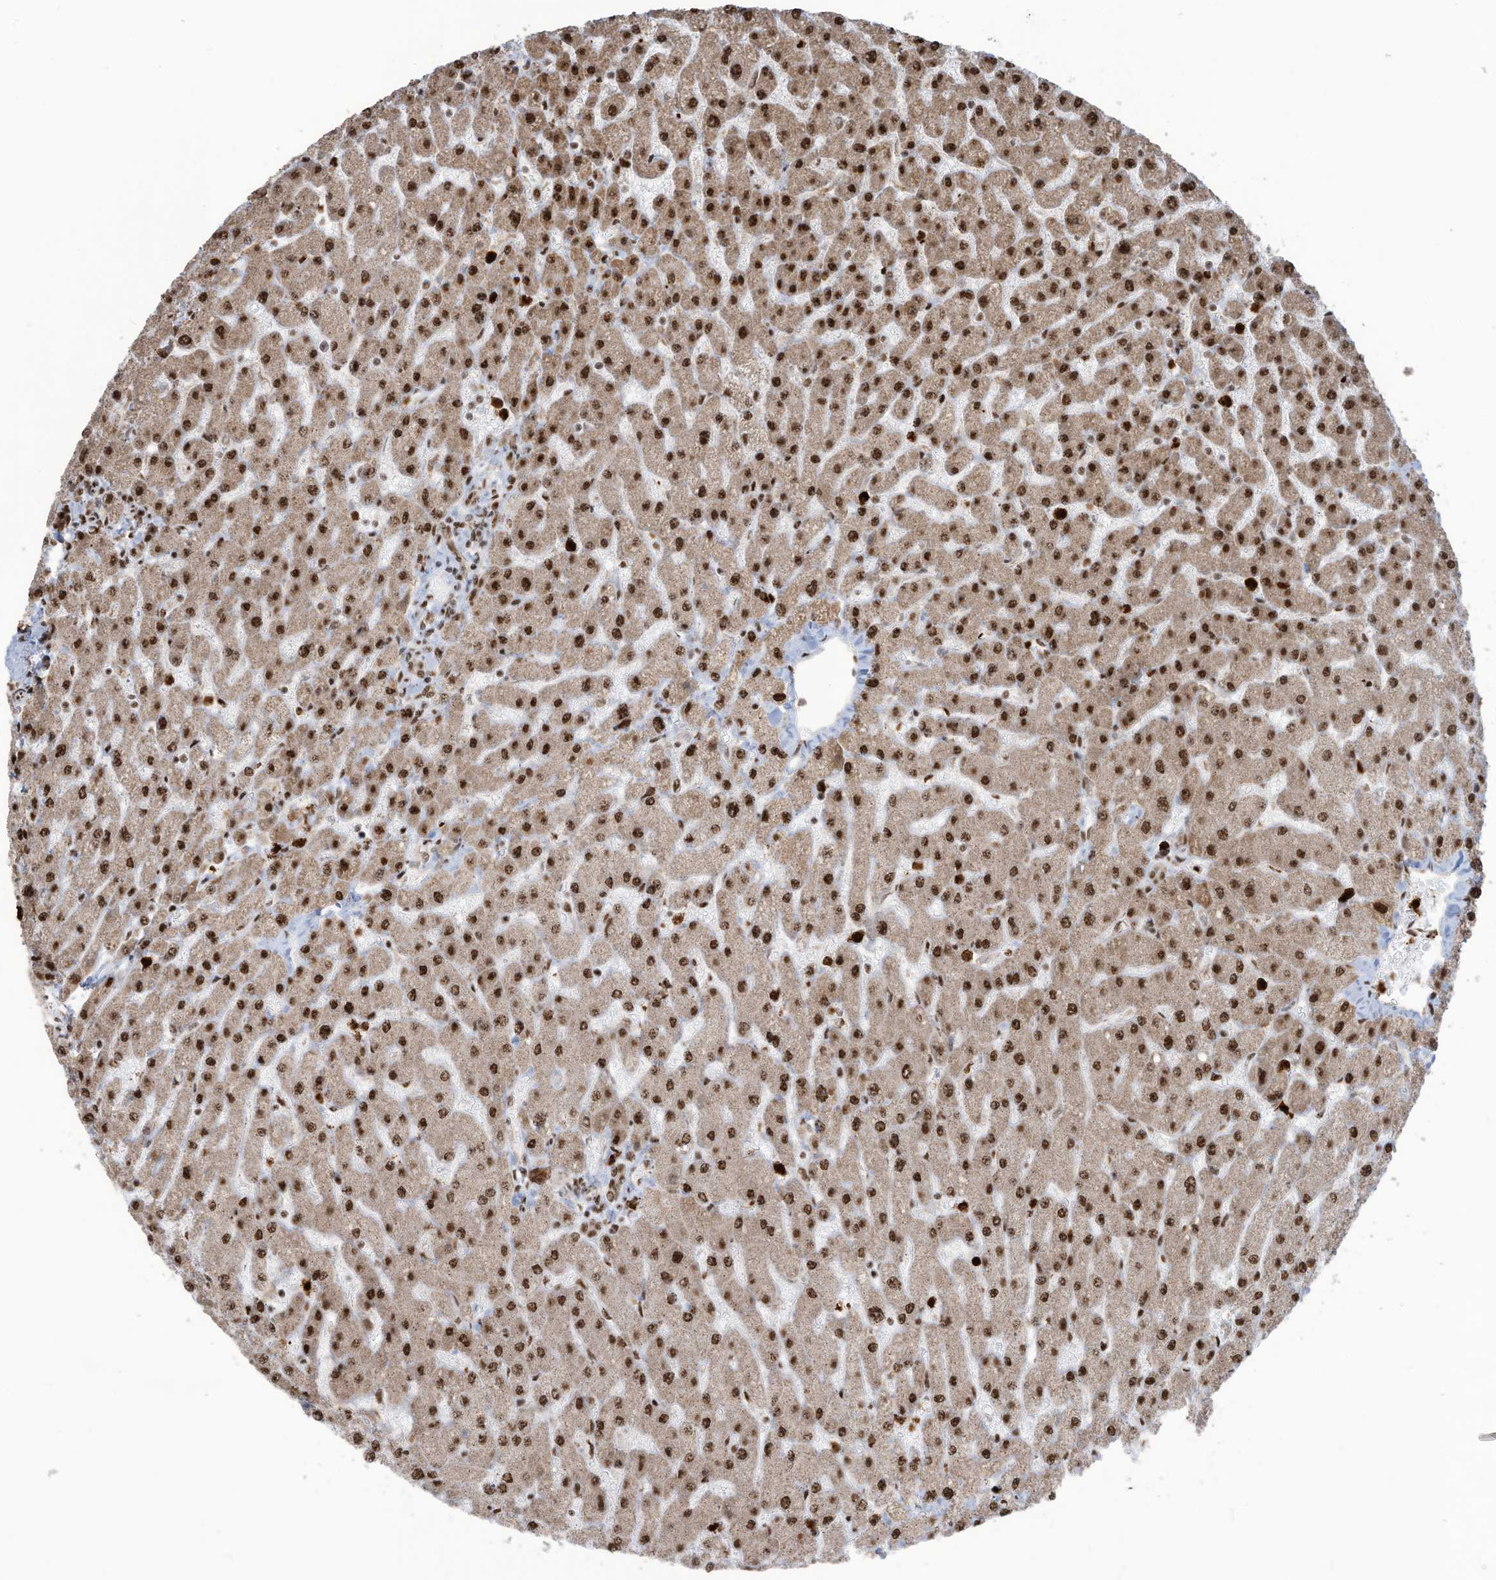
{"staining": {"intensity": "moderate", "quantity": ">75%", "location": "nuclear"}, "tissue": "liver", "cell_type": "Cholangiocytes", "image_type": "normal", "snomed": [{"axis": "morphology", "description": "Normal tissue, NOS"}, {"axis": "topography", "description": "Liver"}], "caption": "Unremarkable liver was stained to show a protein in brown. There is medium levels of moderate nuclear staining in about >75% of cholangiocytes. The protein is shown in brown color, while the nuclei are stained blue.", "gene": "LBH", "patient": {"sex": "male", "age": 55}}